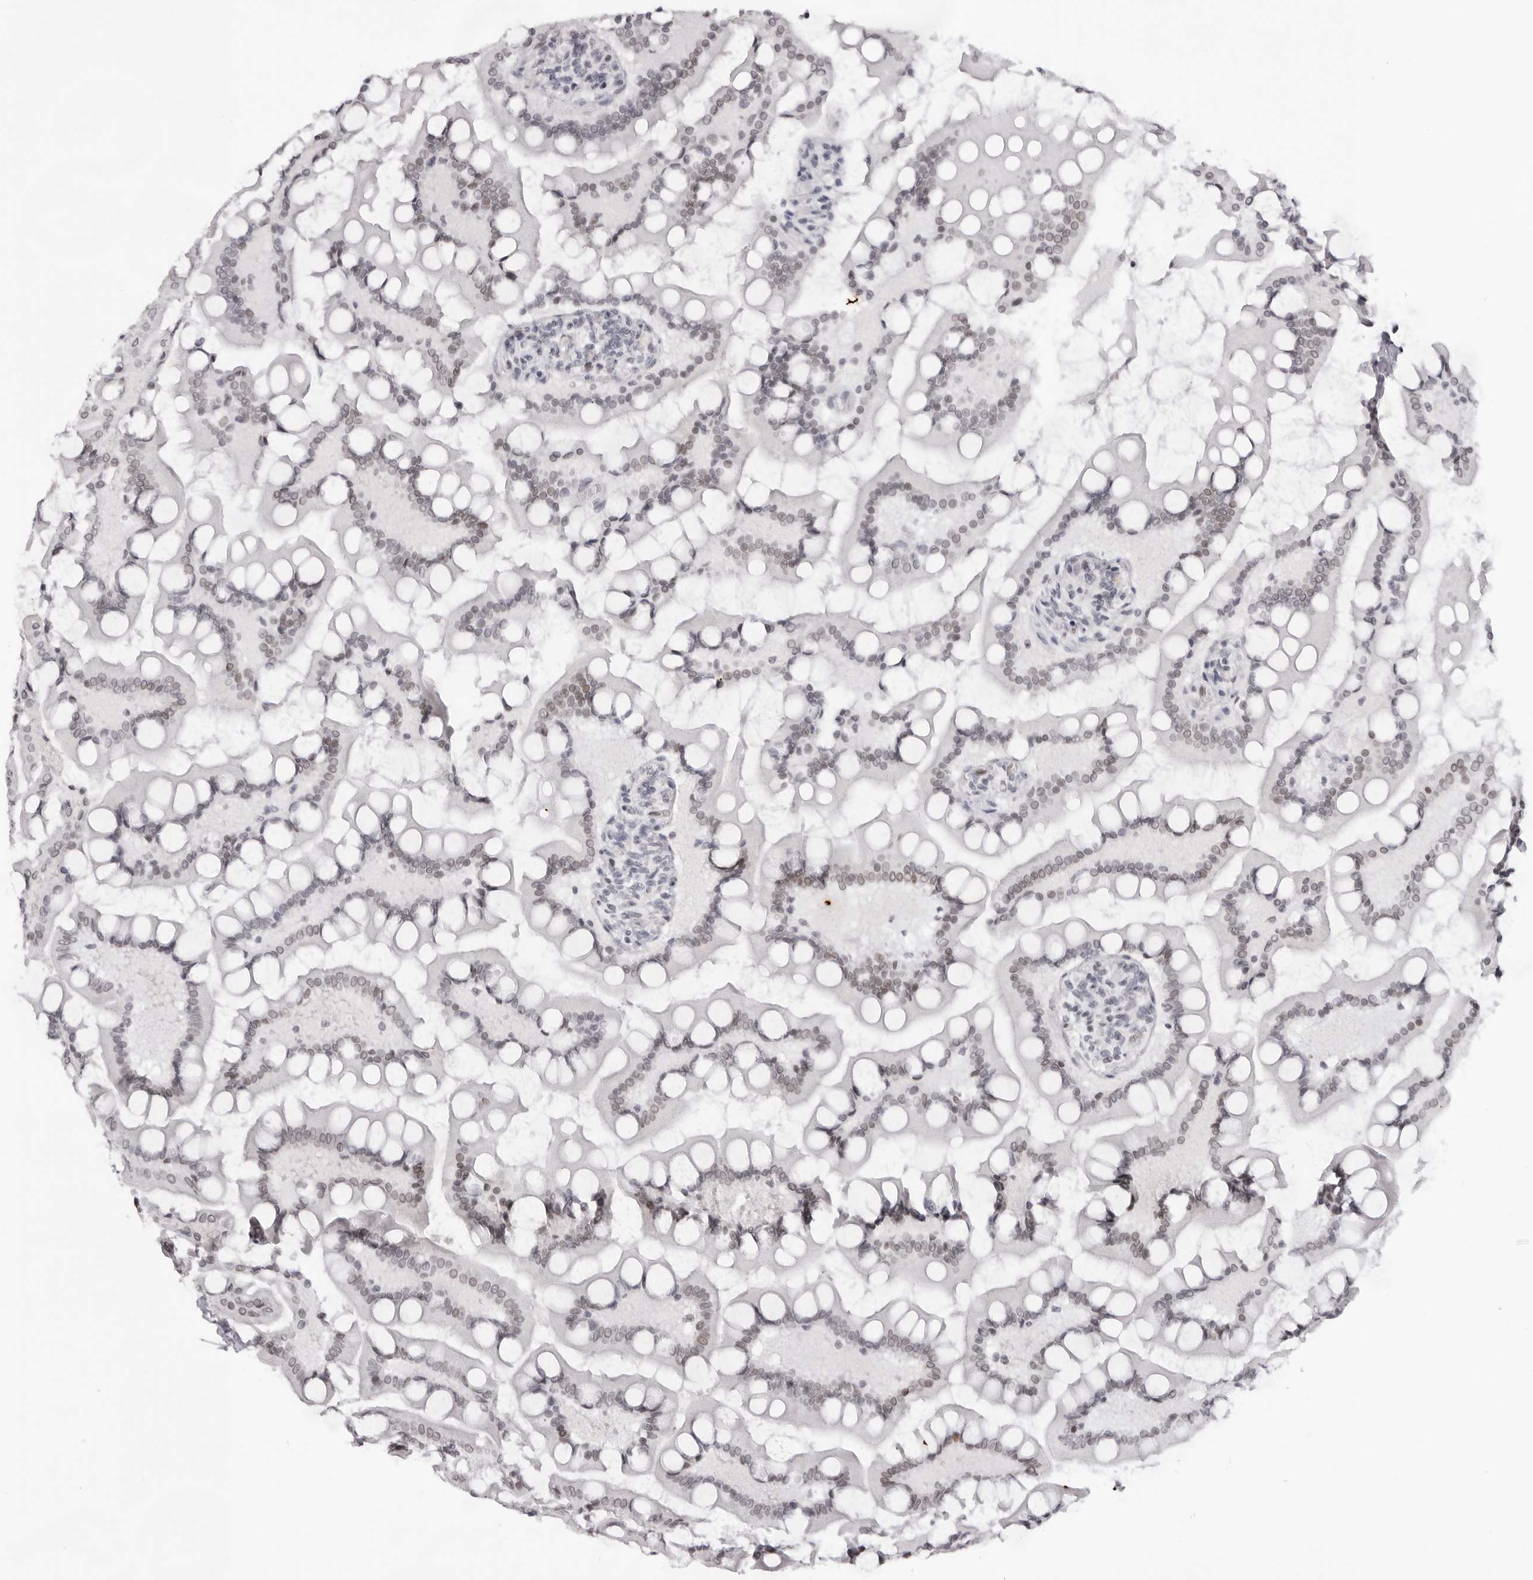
{"staining": {"intensity": "weak", "quantity": "25%-75%", "location": "nuclear"}, "tissue": "small intestine", "cell_type": "Glandular cells", "image_type": "normal", "snomed": [{"axis": "morphology", "description": "Normal tissue, NOS"}, {"axis": "topography", "description": "Small intestine"}], "caption": "Immunohistochemistry photomicrograph of normal small intestine: human small intestine stained using immunohistochemistry (IHC) reveals low levels of weak protein expression localized specifically in the nuclear of glandular cells, appearing as a nuclear brown color.", "gene": "MAFK", "patient": {"sex": "male", "age": 41}}